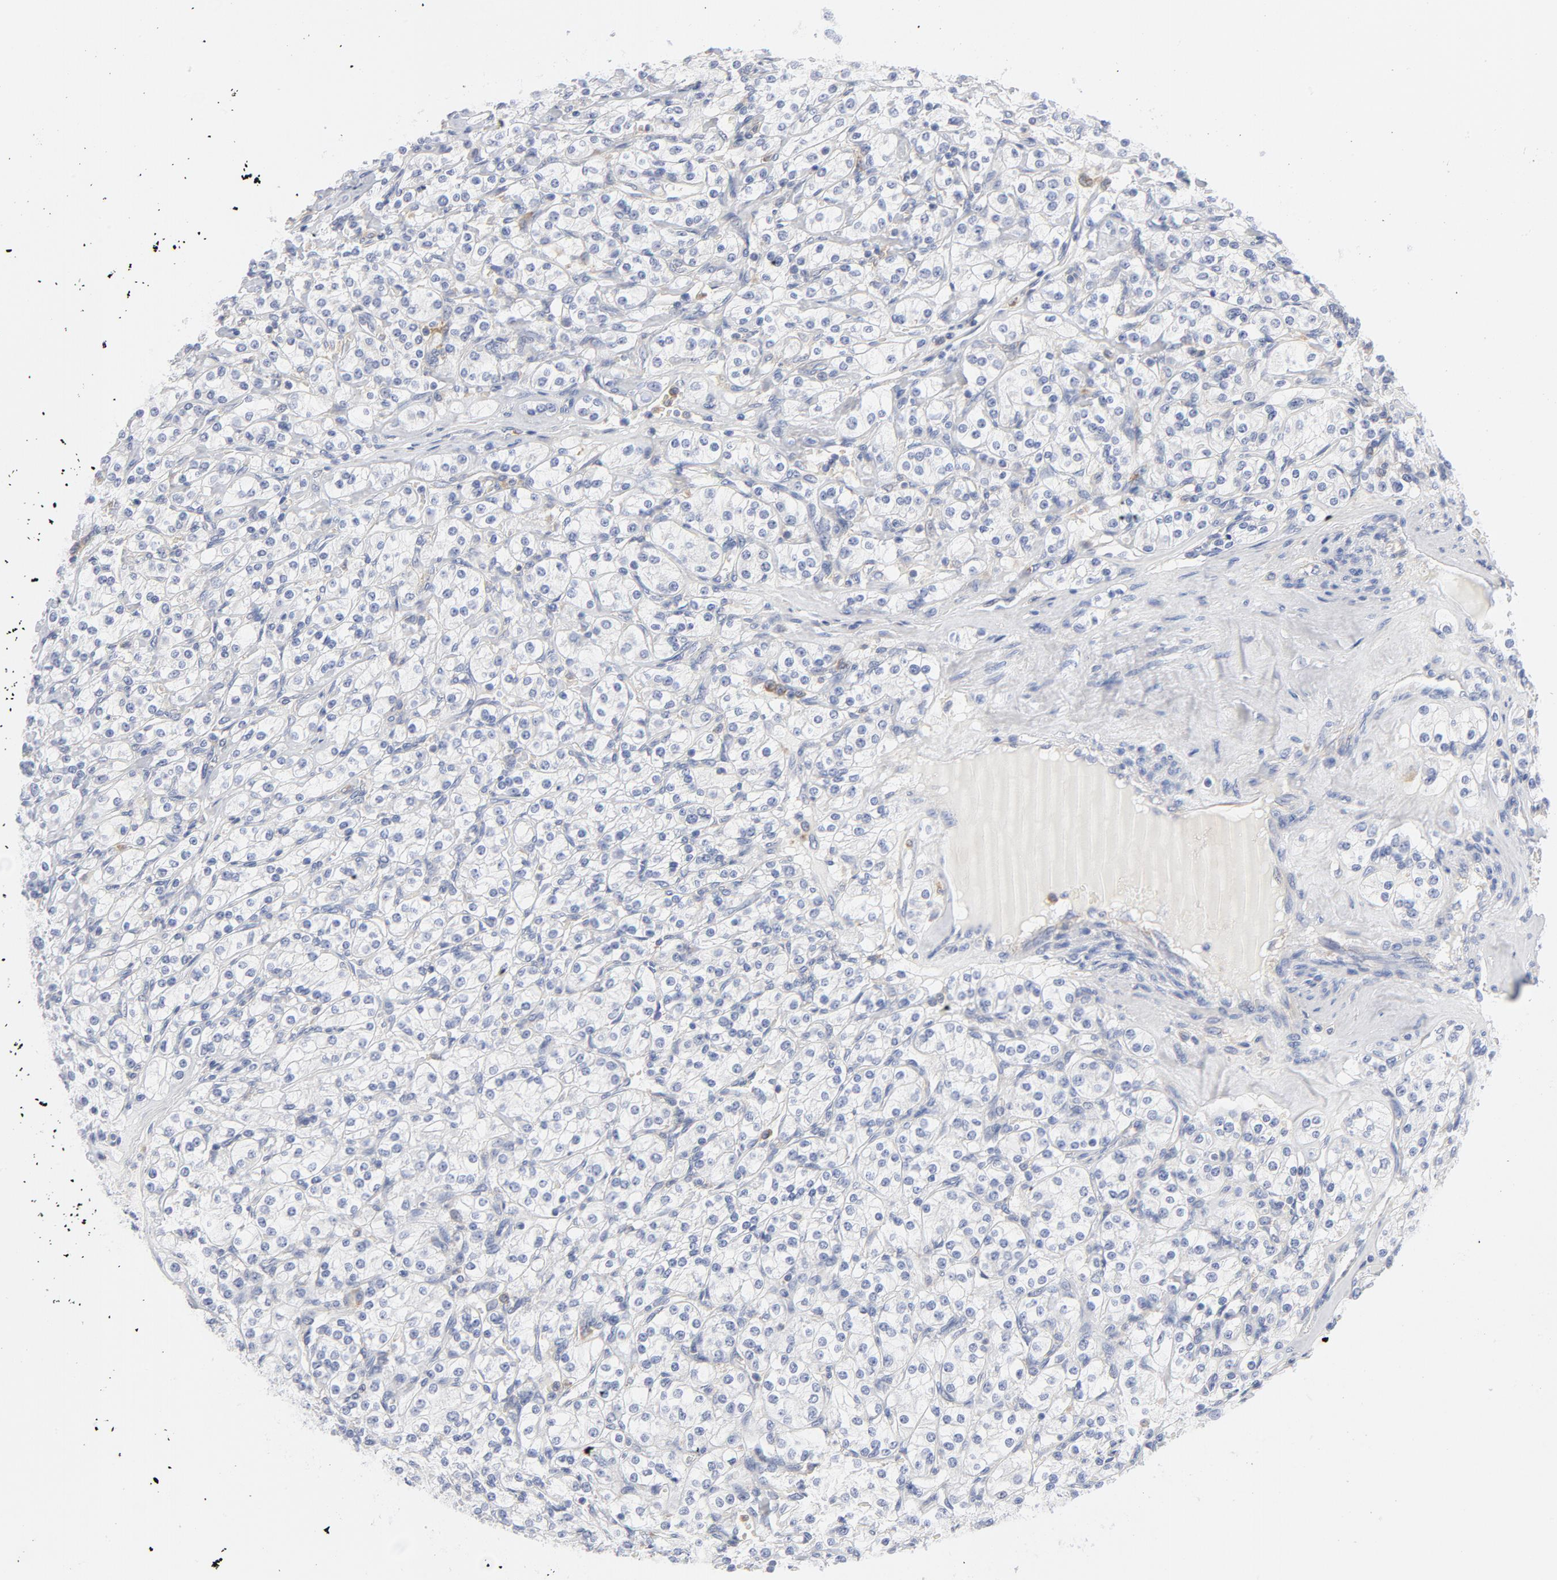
{"staining": {"intensity": "negative", "quantity": "none", "location": "none"}, "tissue": "renal cancer", "cell_type": "Tumor cells", "image_type": "cancer", "snomed": [{"axis": "morphology", "description": "Adenocarcinoma, NOS"}, {"axis": "topography", "description": "Kidney"}], "caption": "IHC of human renal cancer exhibits no expression in tumor cells.", "gene": "CD86", "patient": {"sex": "male", "age": 77}}